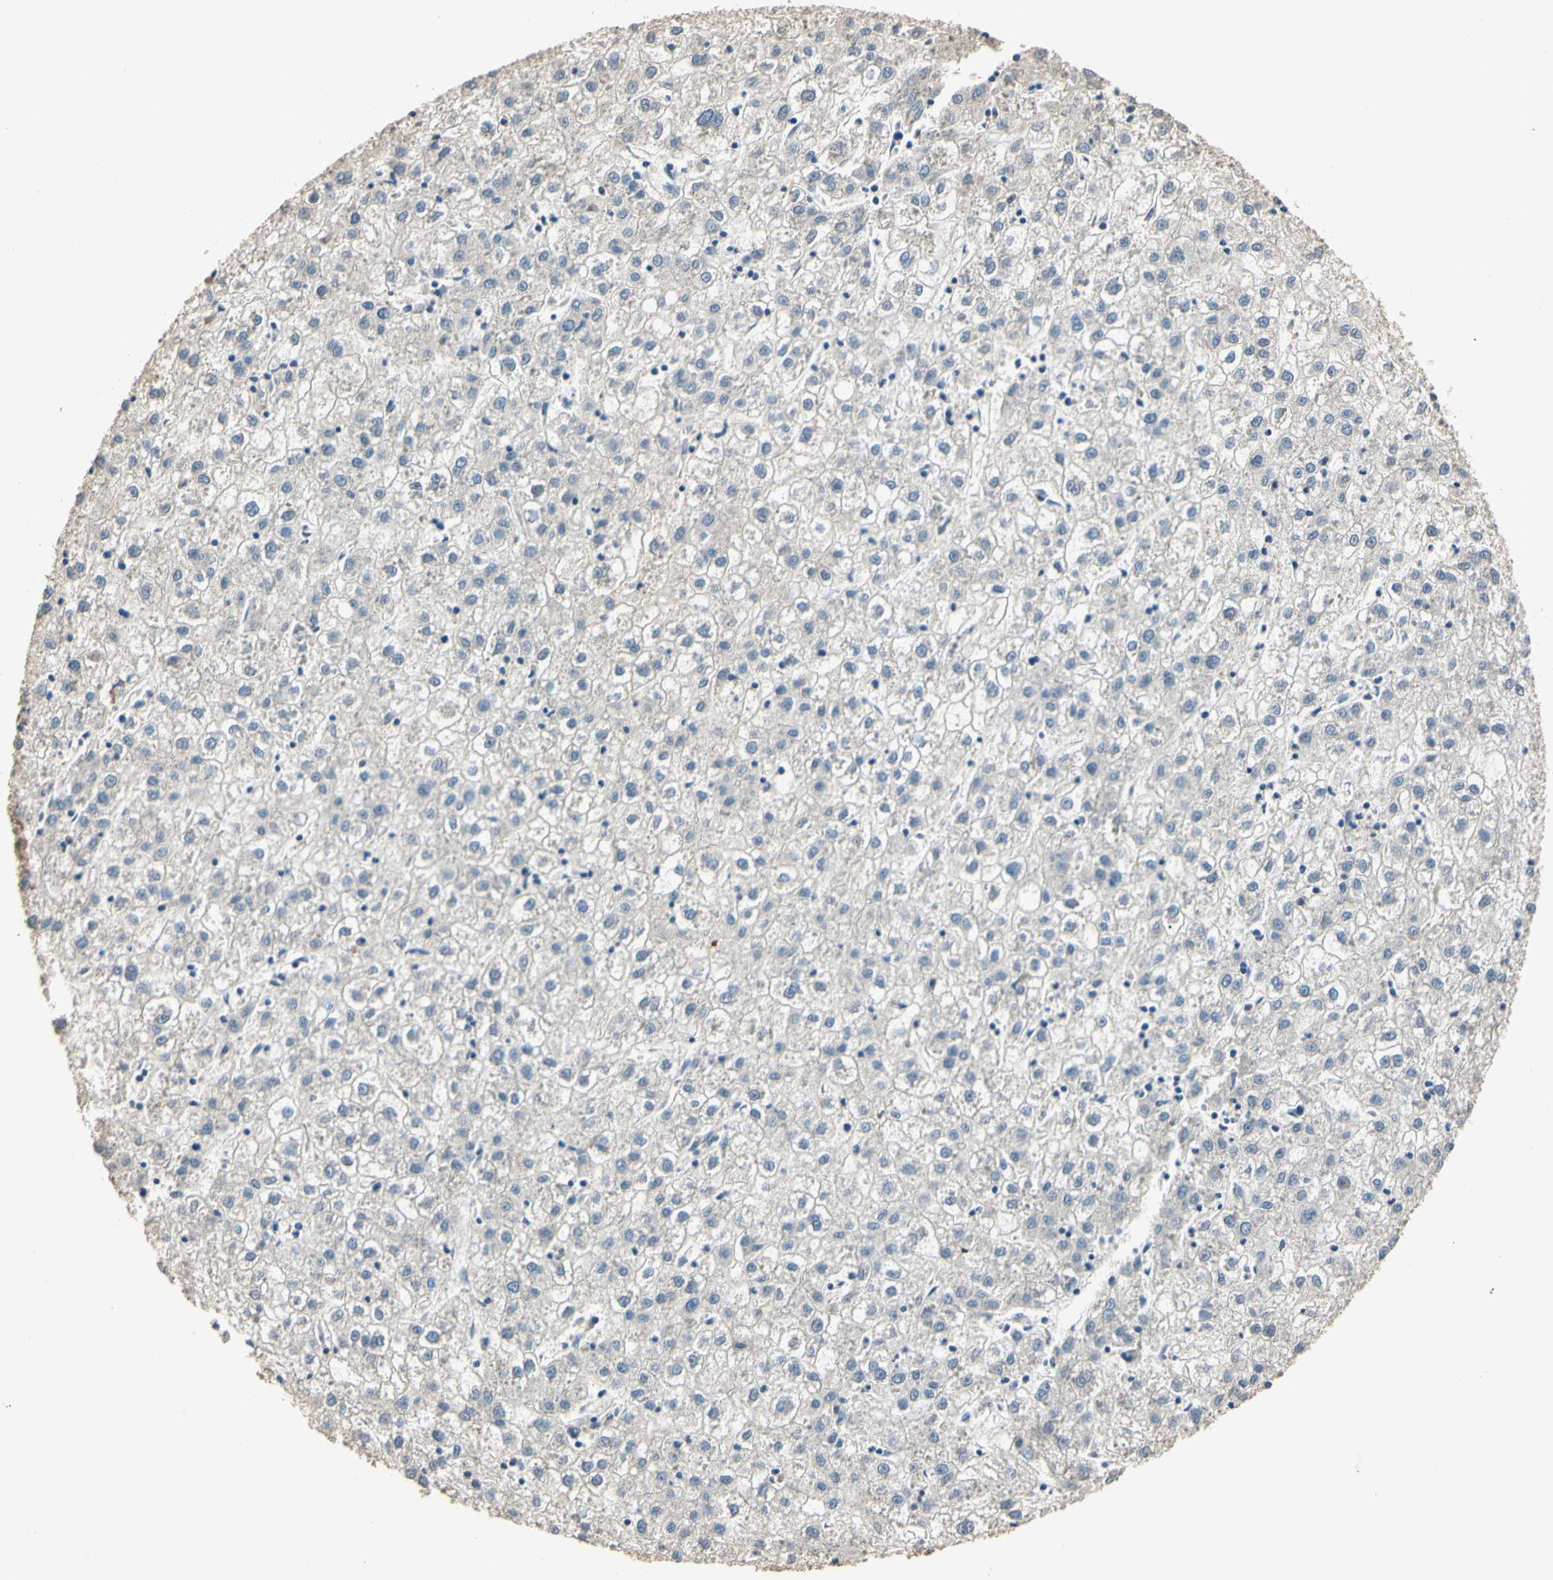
{"staining": {"intensity": "negative", "quantity": "none", "location": "none"}, "tissue": "liver cancer", "cell_type": "Tumor cells", "image_type": "cancer", "snomed": [{"axis": "morphology", "description": "Carcinoma, Hepatocellular, NOS"}, {"axis": "topography", "description": "Liver"}], "caption": "A histopathology image of human liver hepatocellular carcinoma is negative for staining in tumor cells.", "gene": "AKAP9", "patient": {"sex": "male", "age": 72}}